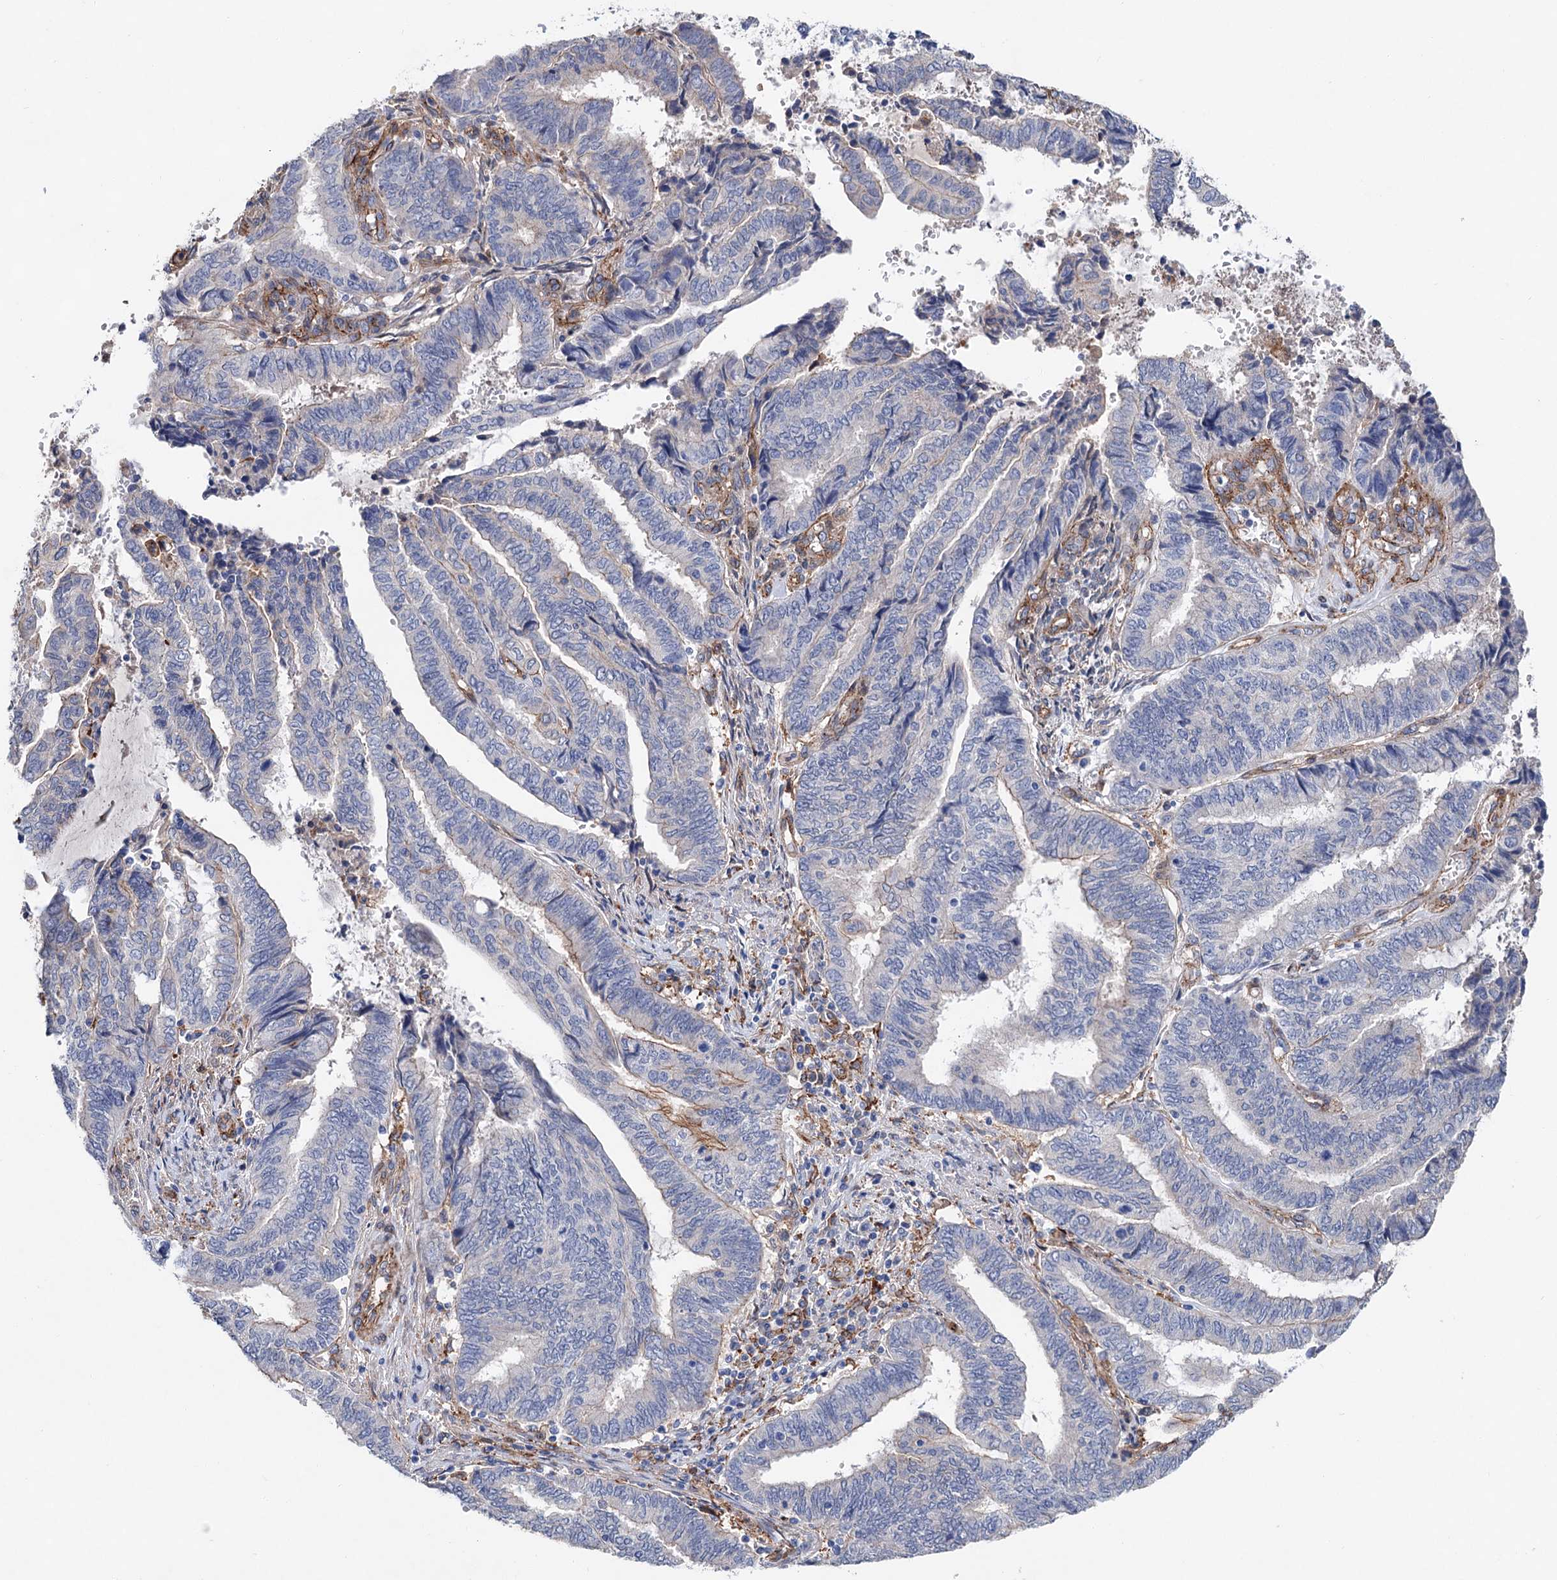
{"staining": {"intensity": "moderate", "quantity": "<25%", "location": "cytoplasmic/membranous"}, "tissue": "endometrial cancer", "cell_type": "Tumor cells", "image_type": "cancer", "snomed": [{"axis": "morphology", "description": "Adenocarcinoma, NOS"}, {"axis": "topography", "description": "Uterus"}, {"axis": "topography", "description": "Endometrium"}], "caption": "An image of human adenocarcinoma (endometrial) stained for a protein exhibits moderate cytoplasmic/membranous brown staining in tumor cells.", "gene": "TMTC3", "patient": {"sex": "female", "age": 70}}